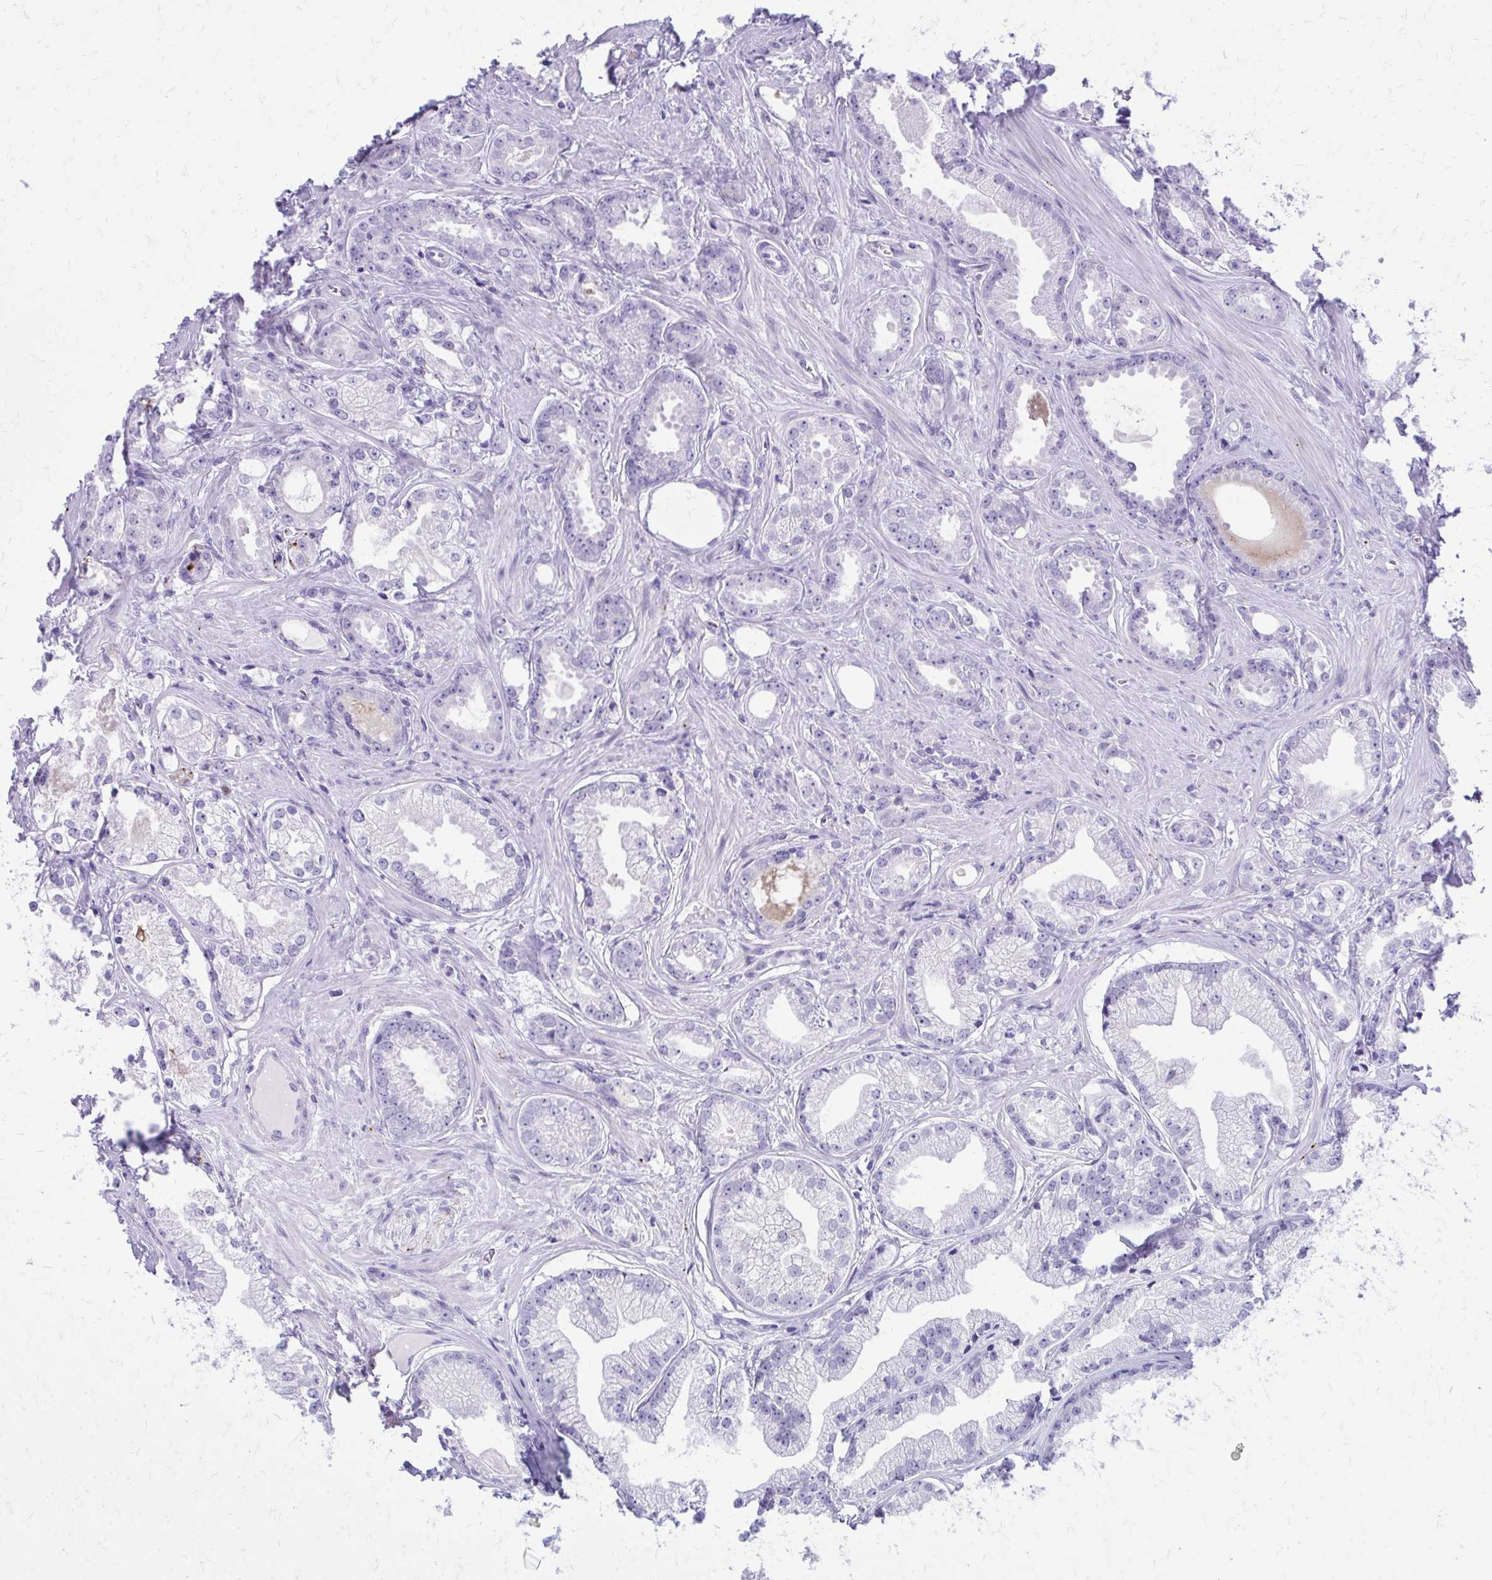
{"staining": {"intensity": "negative", "quantity": "none", "location": "none"}, "tissue": "prostate cancer", "cell_type": "Tumor cells", "image_type": "cancer", "snomed": [{"axis": "morphology", "description": "Adenocarcinoma, Low grade"}, {"axis": "topography", "description": "Prostate"}], "caption": "The immunohistochemistry micrograph has no significant expression in tumor cells of adenocarcinoma (low-grade) (prostate) tissue.", "gene": "LCN15", "patient": {"sex": "male", "age": 65}}